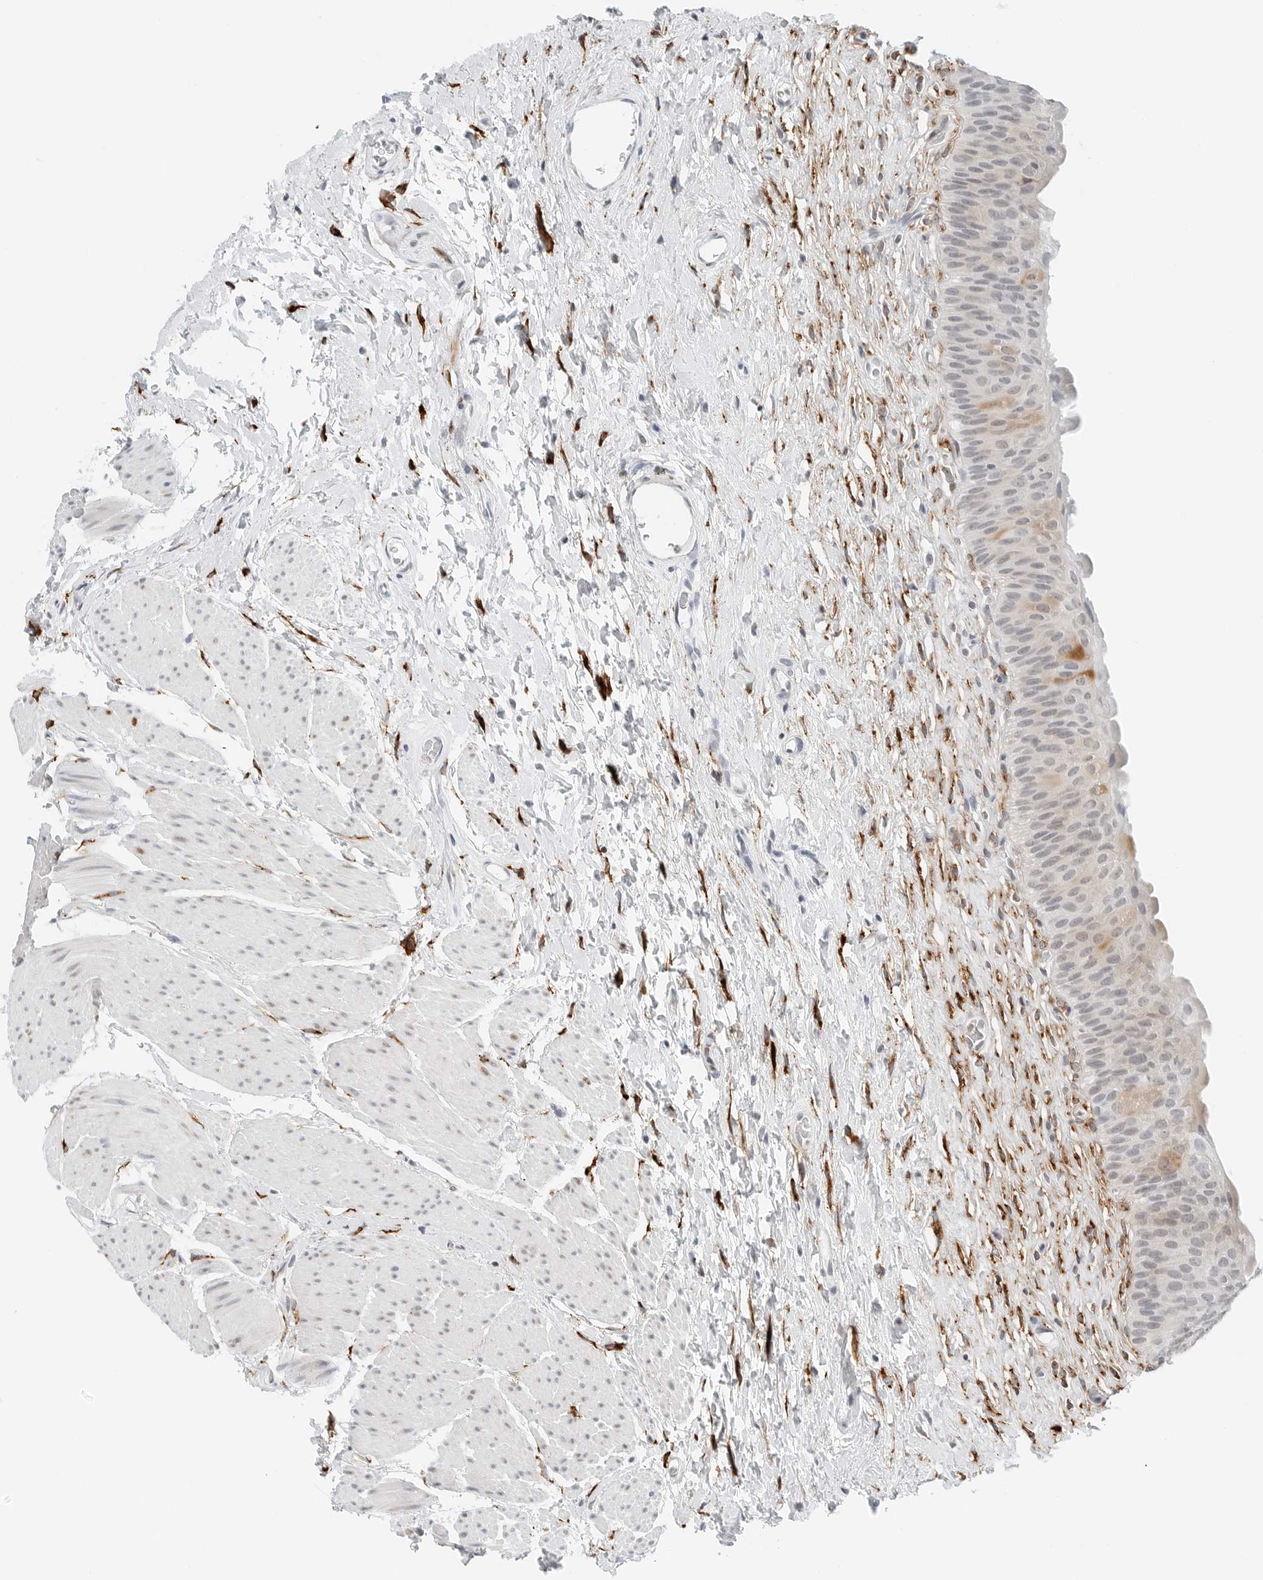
{"staining": {"intensity": "weak", "quantity": "<25%", "location": "cytoplasmic/membranous"}, "tissue": "urinary bladder", "cell_type": "Urothelial cells", "image_type": "normal", "snomed": [{"axis": "morphology", "description": "Normal tissue, NOS"}, {"axis": "topography", "description": "Urinary bladder"}], "caption": "Unremarkable urinary bladder was stained to show a protein in brown. There is no significant expression in urothelial cells. (DAB IHC, high magnification).", "gene": "P4HA2", "patient": {"sex": "male", "age": 74}}